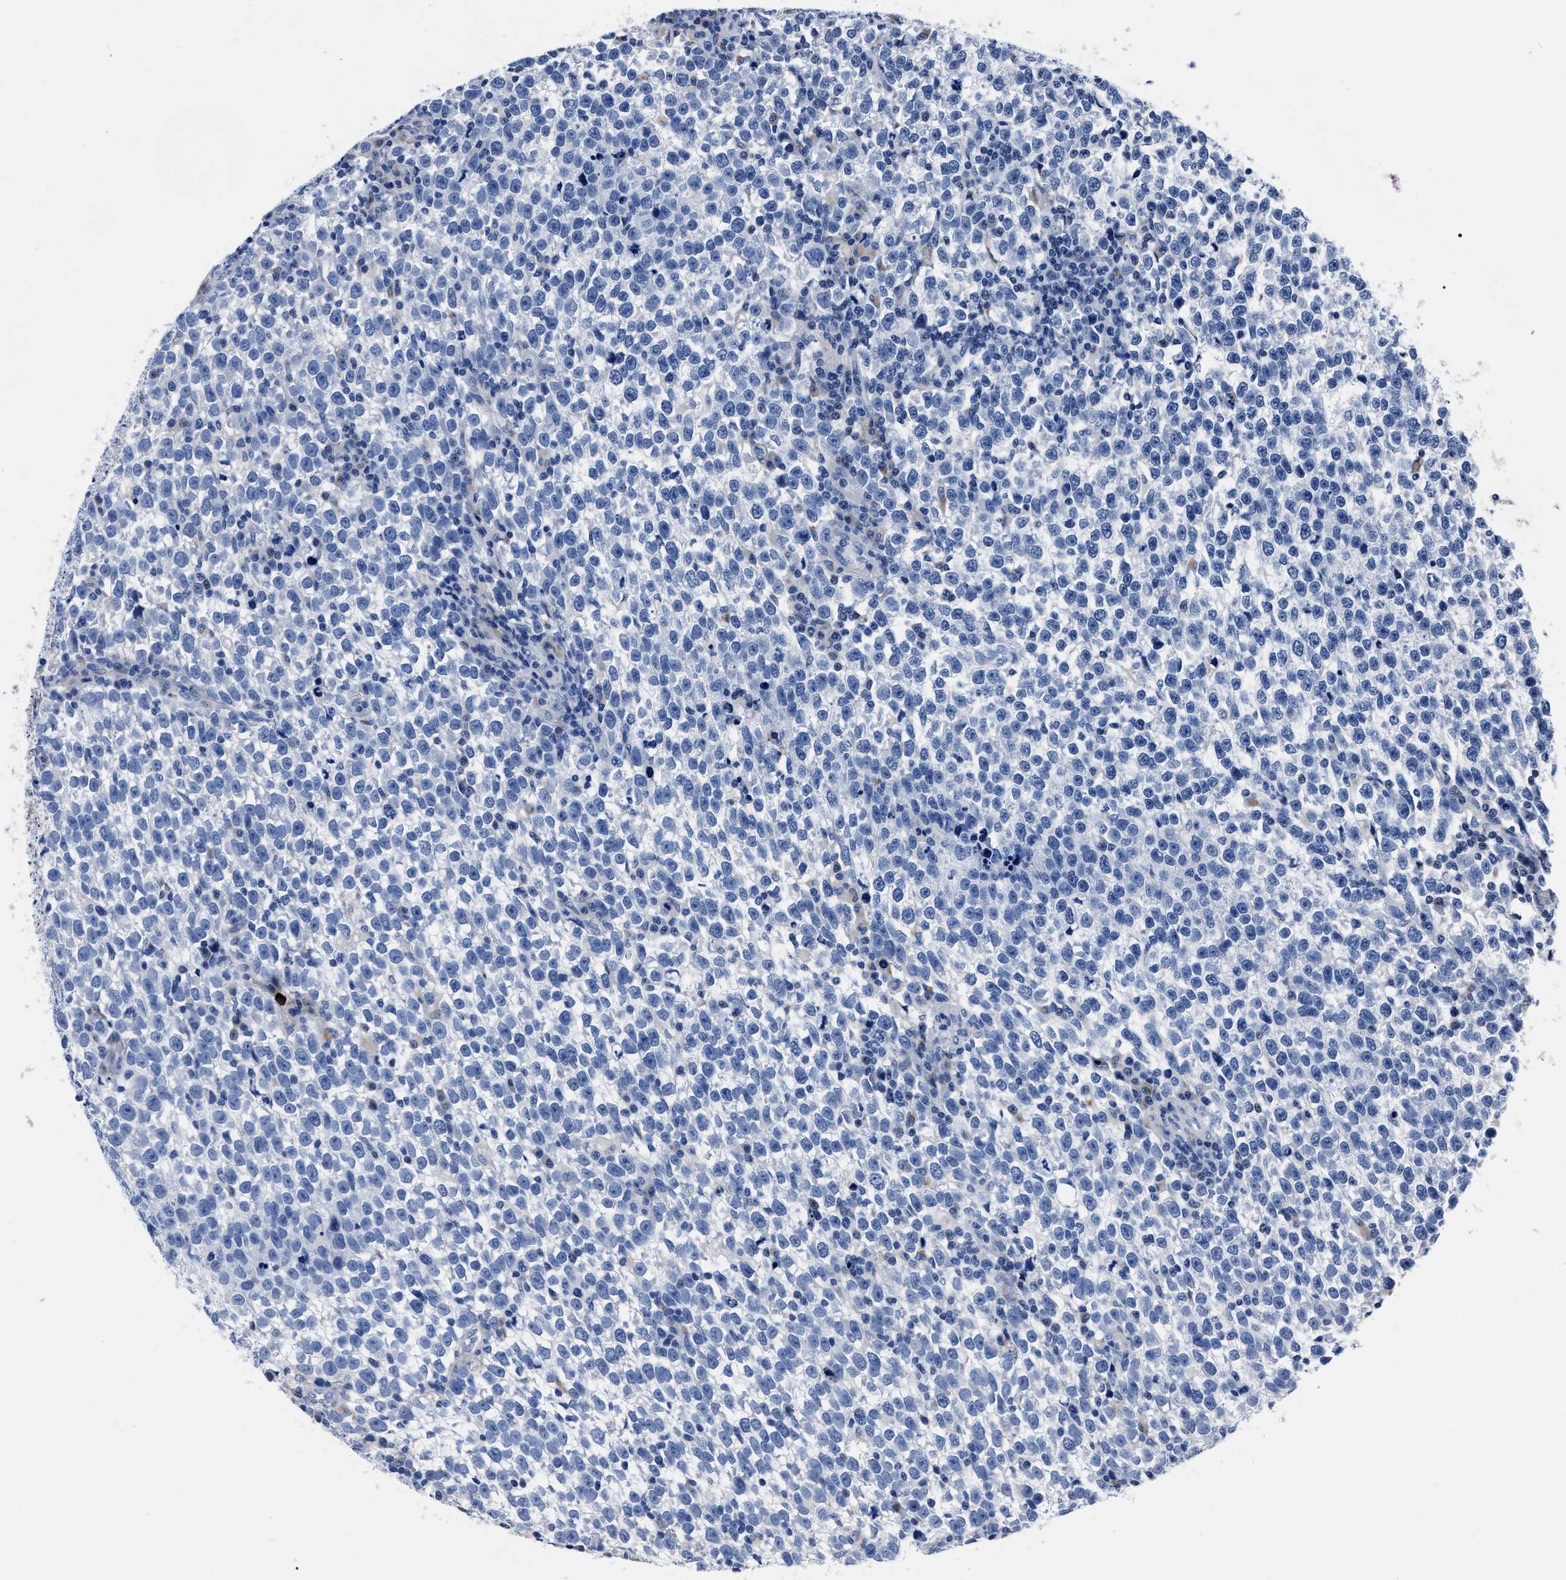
{"staining": {"intensity": "negative", "quantity": "none", "location": "none"}, "tissue": "testis cancer", "cell_type": "Tumor cells", "image_type": "cancer", "snomed": [{"axis": "morphology", "description": "Normal tissue, NOS"}, {"axis": "morphology", "description": "Seminoma, NOS"}, {"axis": "topography", "description": "Testis"}], "caption": "Tumor cells show no significant staining in testis cancer (seminoma).", "gene": "MOV10L1", "patient": {"sex": "male", "age": 43}}